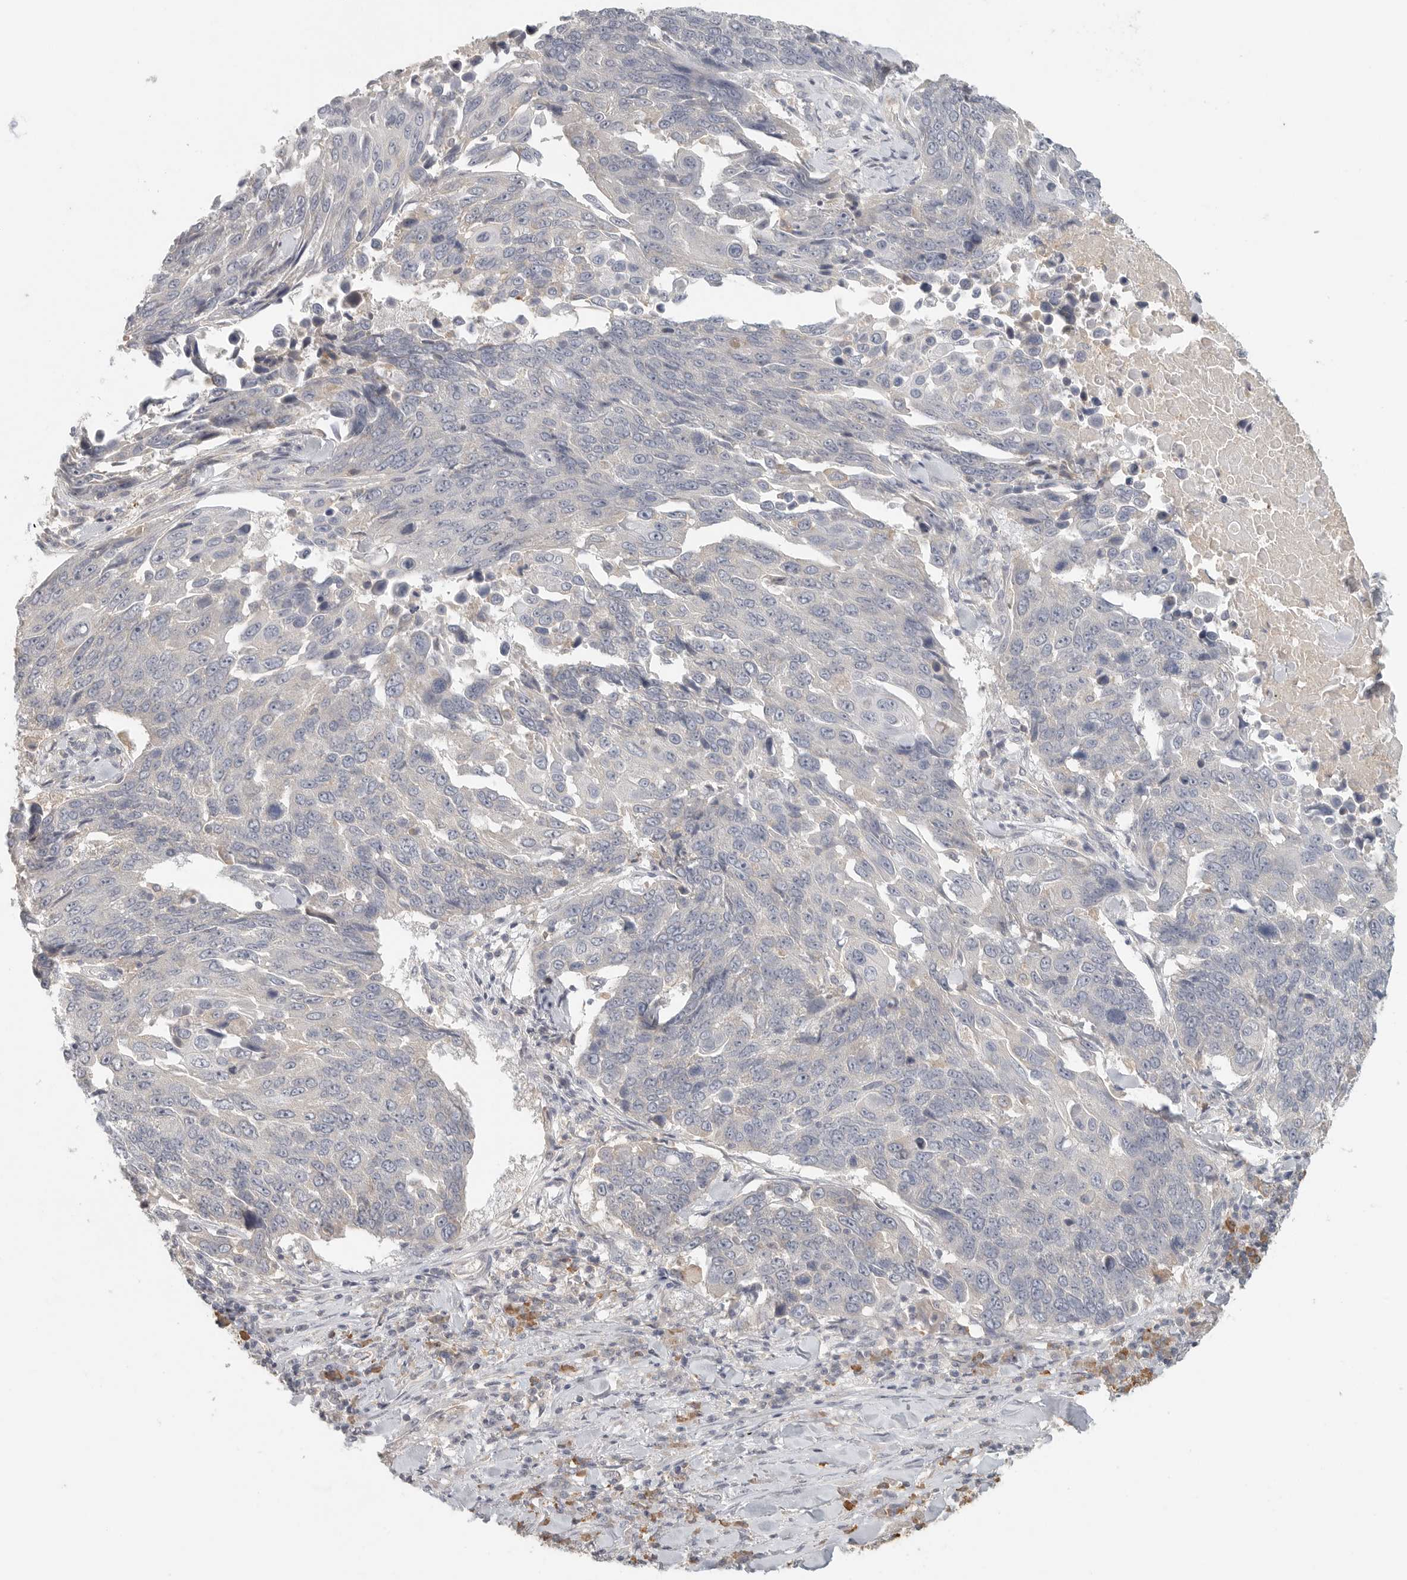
{"staining": {"intensity": "negative", "quantity": "none", "location": "none"}, "tissue": "lung cancer", "cell_type": "Tumor cells", "image_type": "cancer", "snomed": [{"axis": "morphology", "description": "Squamous cell carcinoma, NOS"}, {"axis": "topography", "description": "Lung"}], "caption": "Histopathology image shows no significant protein staining in tumor cells of lung squamous cell carcinoma. (DAB immunohistochemistry (IHC) visualized using brightfield microscopy, high magnification).", "gene": "SLC25A36", "patient": {"sex": "male", "age": 66}}